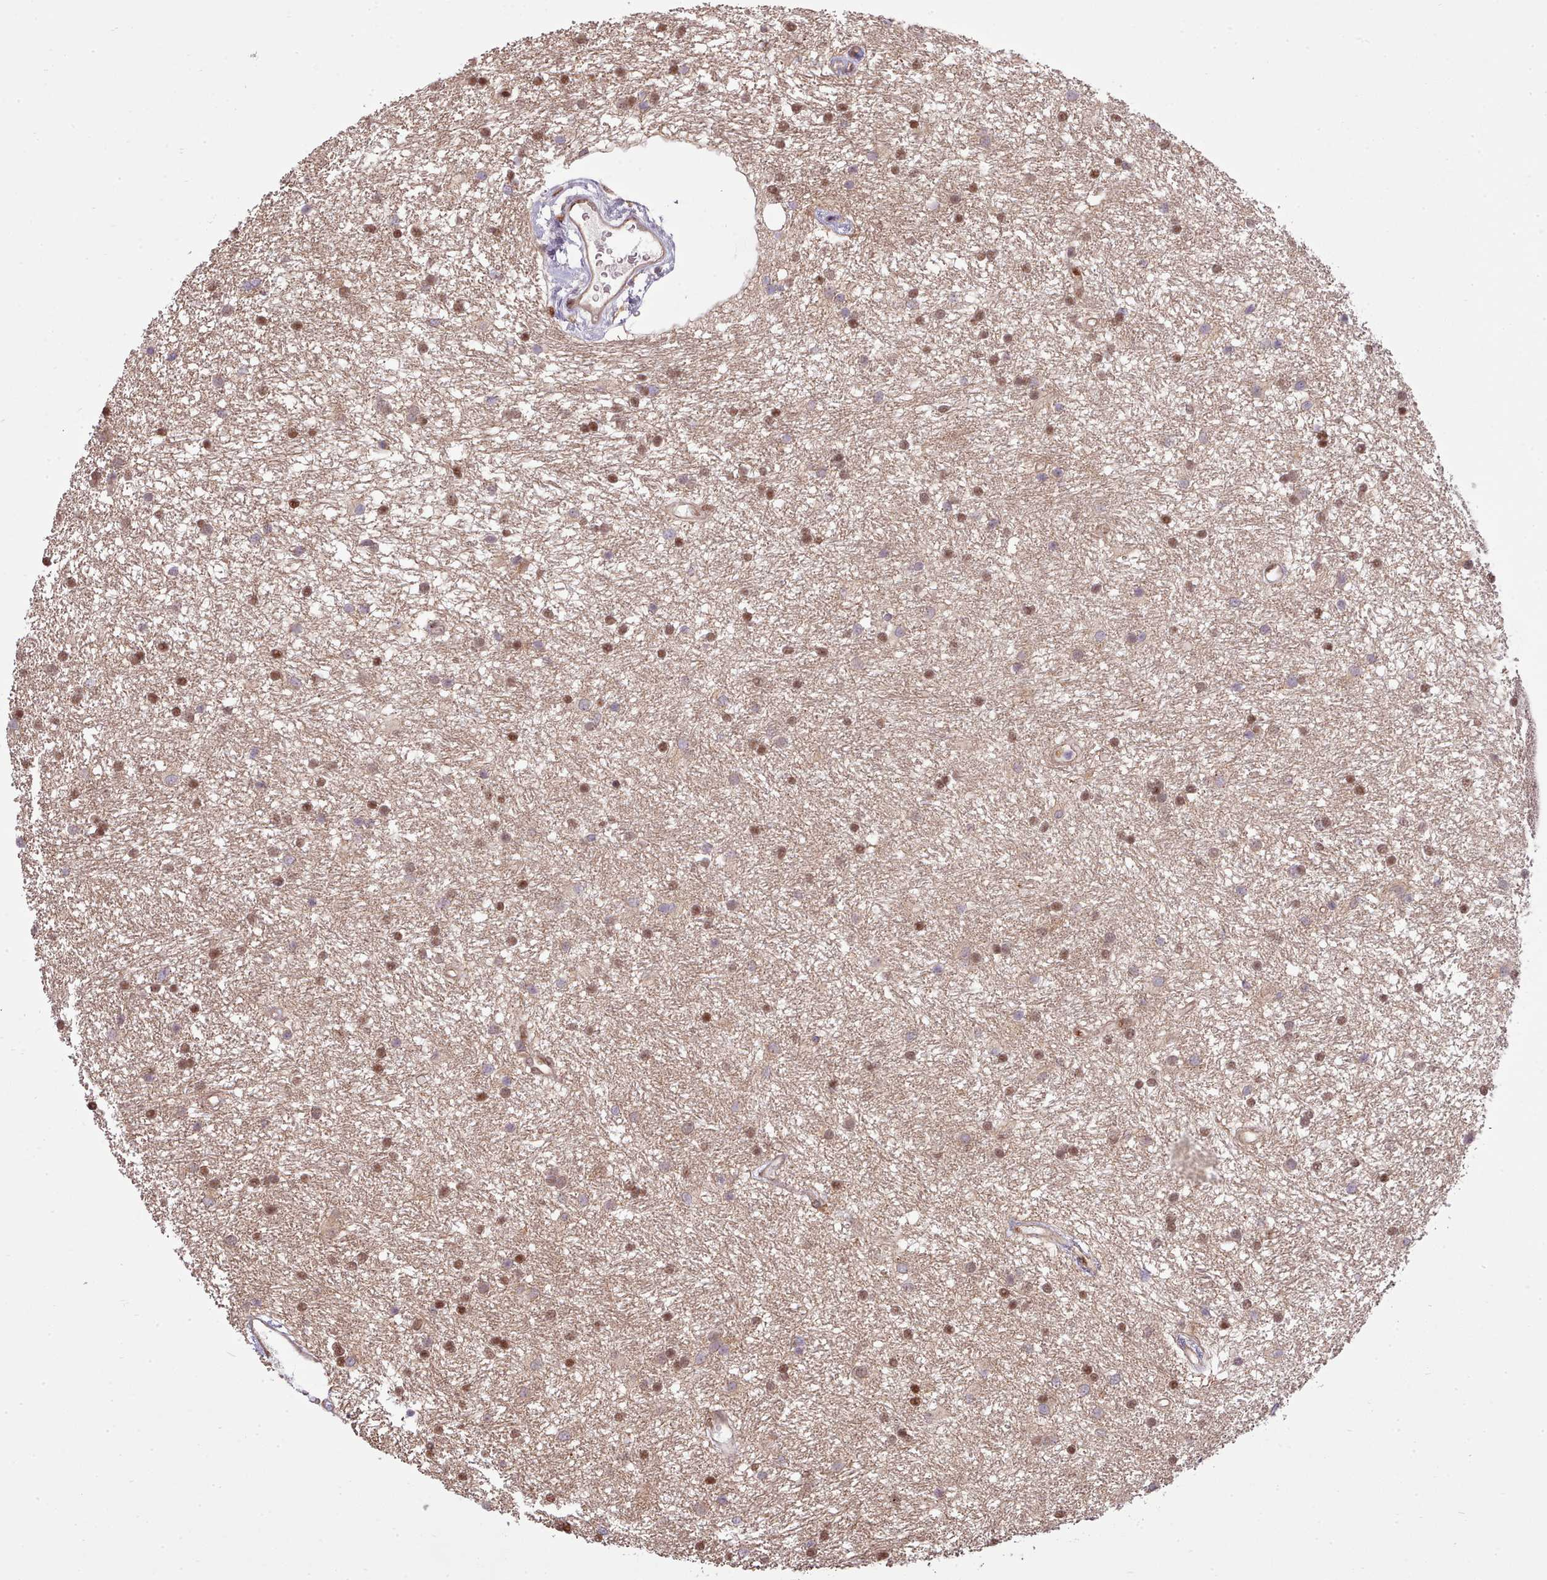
{"staining": {"intensity": "moderate", "quantity": ">75%", "location": "nuclear"}, "tissue": "glioma", "cell_type": "Tumor cells", "image_type": "cancer", "snomed": [{"axis": "morphology", "description": "Glioma, malignant, High grade"}, {"axis": "topography", "description": "Brain"}], "caption": "Glioma stained for a protein exhibits moderate nuclear positivity in tumor cells. (DAB (3,3'-diaminobenzidine) IHC with brightfield microscopy, high magnification).", "gene": "ARL2BP", "patient": {"sex": "male", "age": 77}}